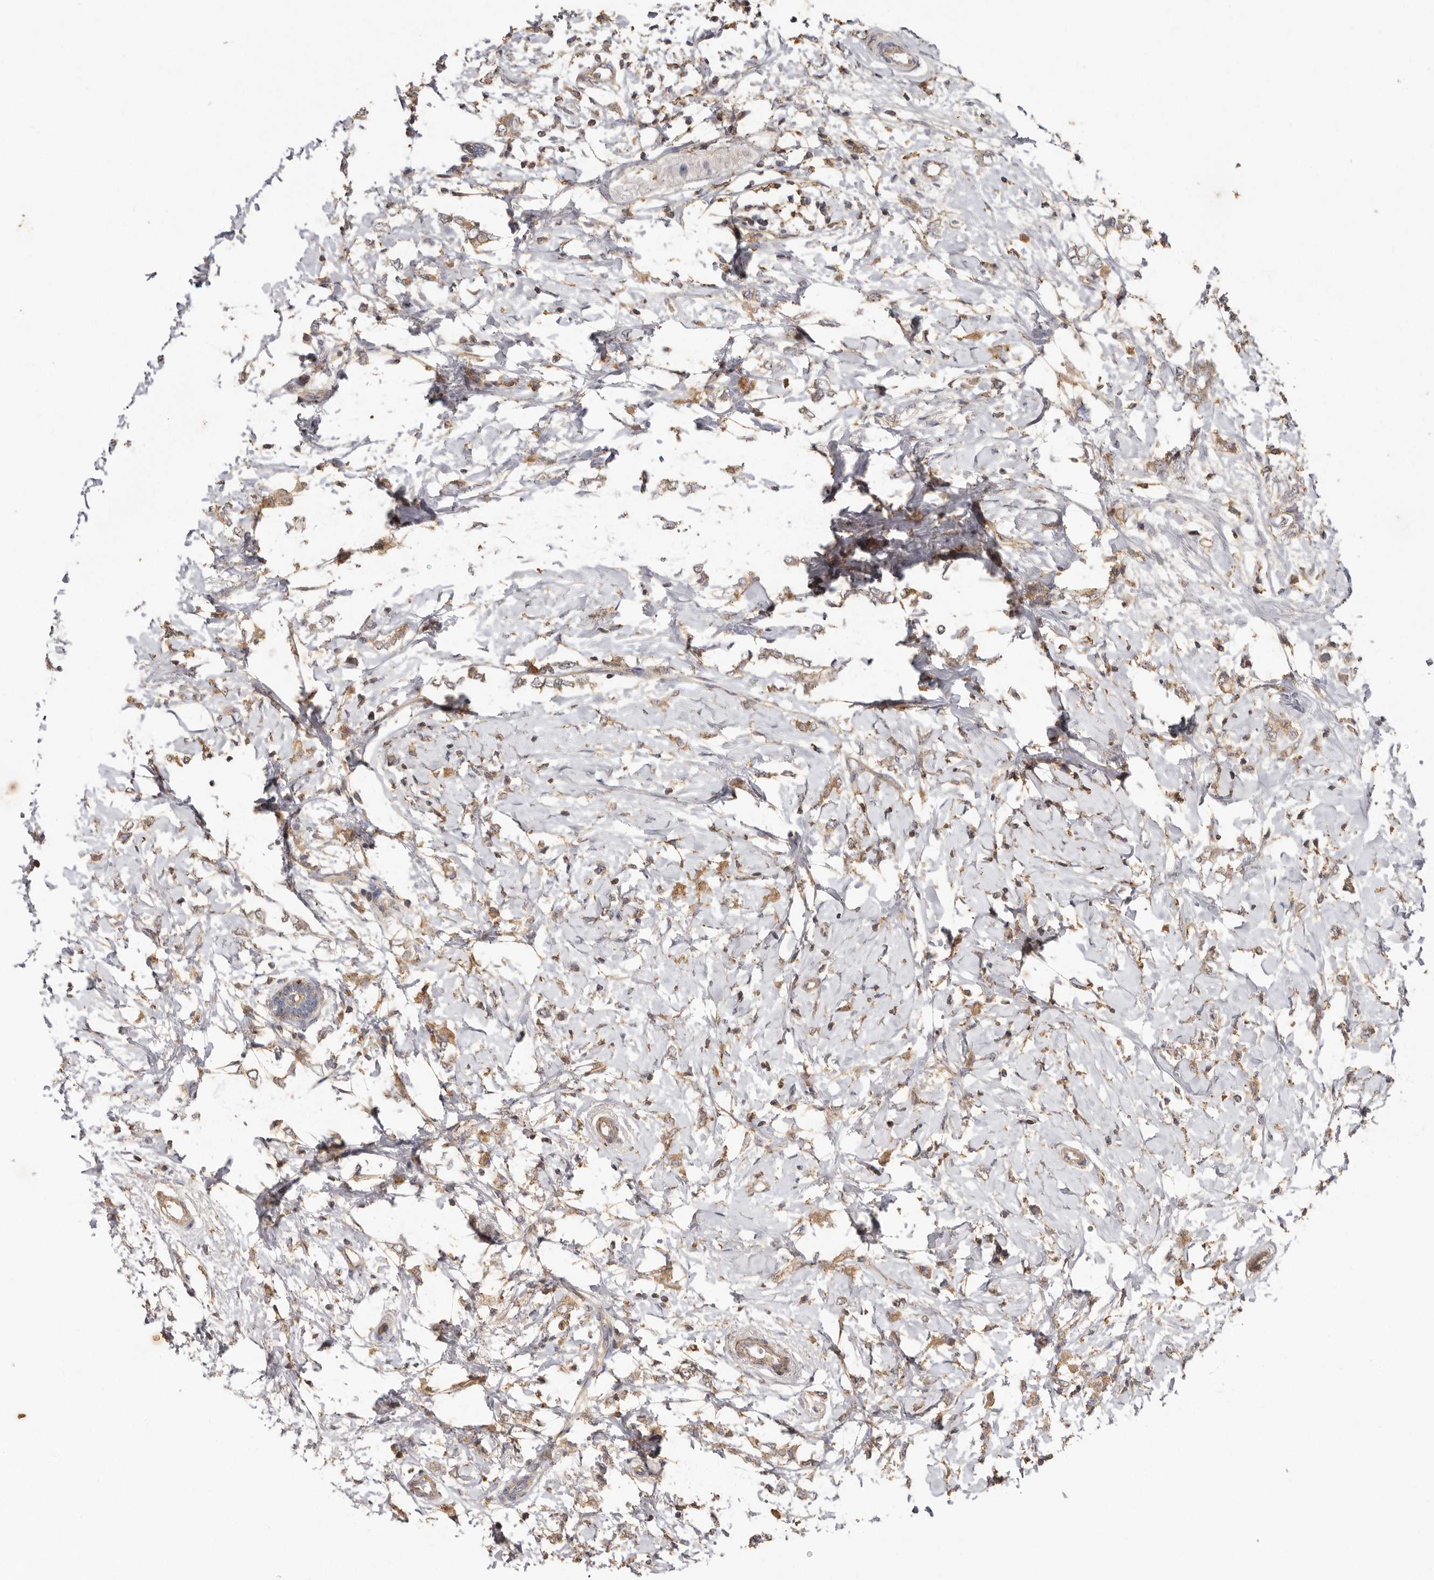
{"staining": {"intensity": "weak", "quantity": ">75%", "location": "cytoplasmic/membranous"}, "tissue": "breast cancer", "cell_type": "Tumor cells", "image_type": "cancer", "snomed": [{"axis": "morphology", "description": "Normal tissue, NOS"}, {"axis": "morphology", "description": "Lobular carcinoma"}, {"axis": "topography", "description": "Breast"}], "caption": "There is low levels of weak cytoplasmic/membranous expression in tumor cells of breast cancer, as demonstrated by immunohistochemical staining (brown color).", "gene": "RWDD1", "patient": {"sex": "female", "age": 47}}